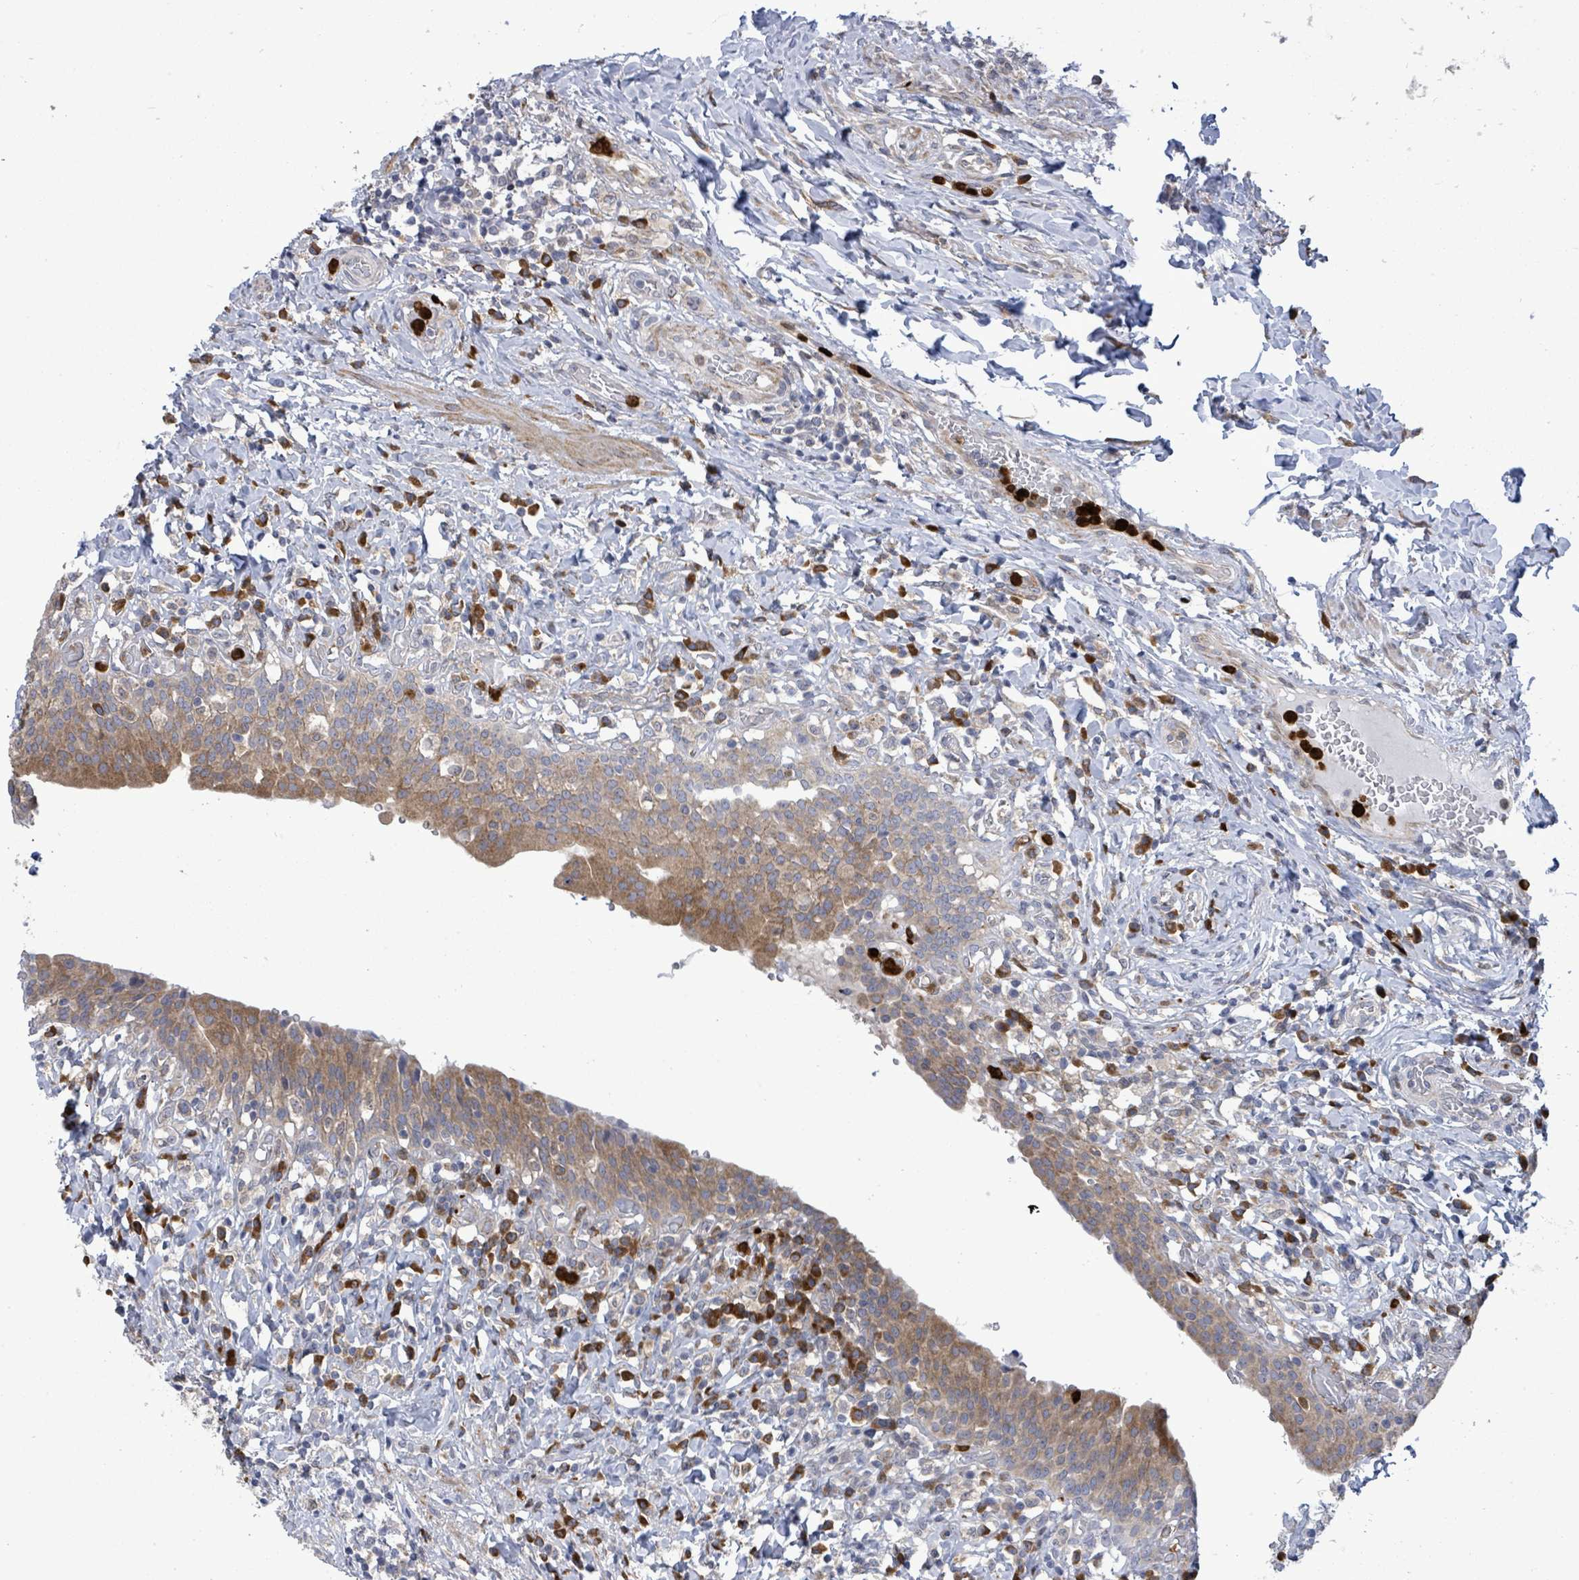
{"staining": {"intensity": "moderate", "quantity": "25%-75%", "location": "cytoplasmic/membranous"}, "tissue": "urinary bladder", "cell_type": "Urothelial cells", "image_type": "normal", "snomed": [{"axis": "morphology", "description": "Normal tissue, NOS"}, {"axis": "morphology", "description": "Inflammation, NOS"}, {"axis": "topography", "description": "Urinary bladder"}], "caption": "The immunohistochemical stain highlights moderate cytoplasmic/membranous positivity in urothelial cells of benign urinary bladder. (DAB IHC with brightfield microscopy, high magnification).", "gene": "SAR1A", "patient": {"sex": "male", "age": 64}}